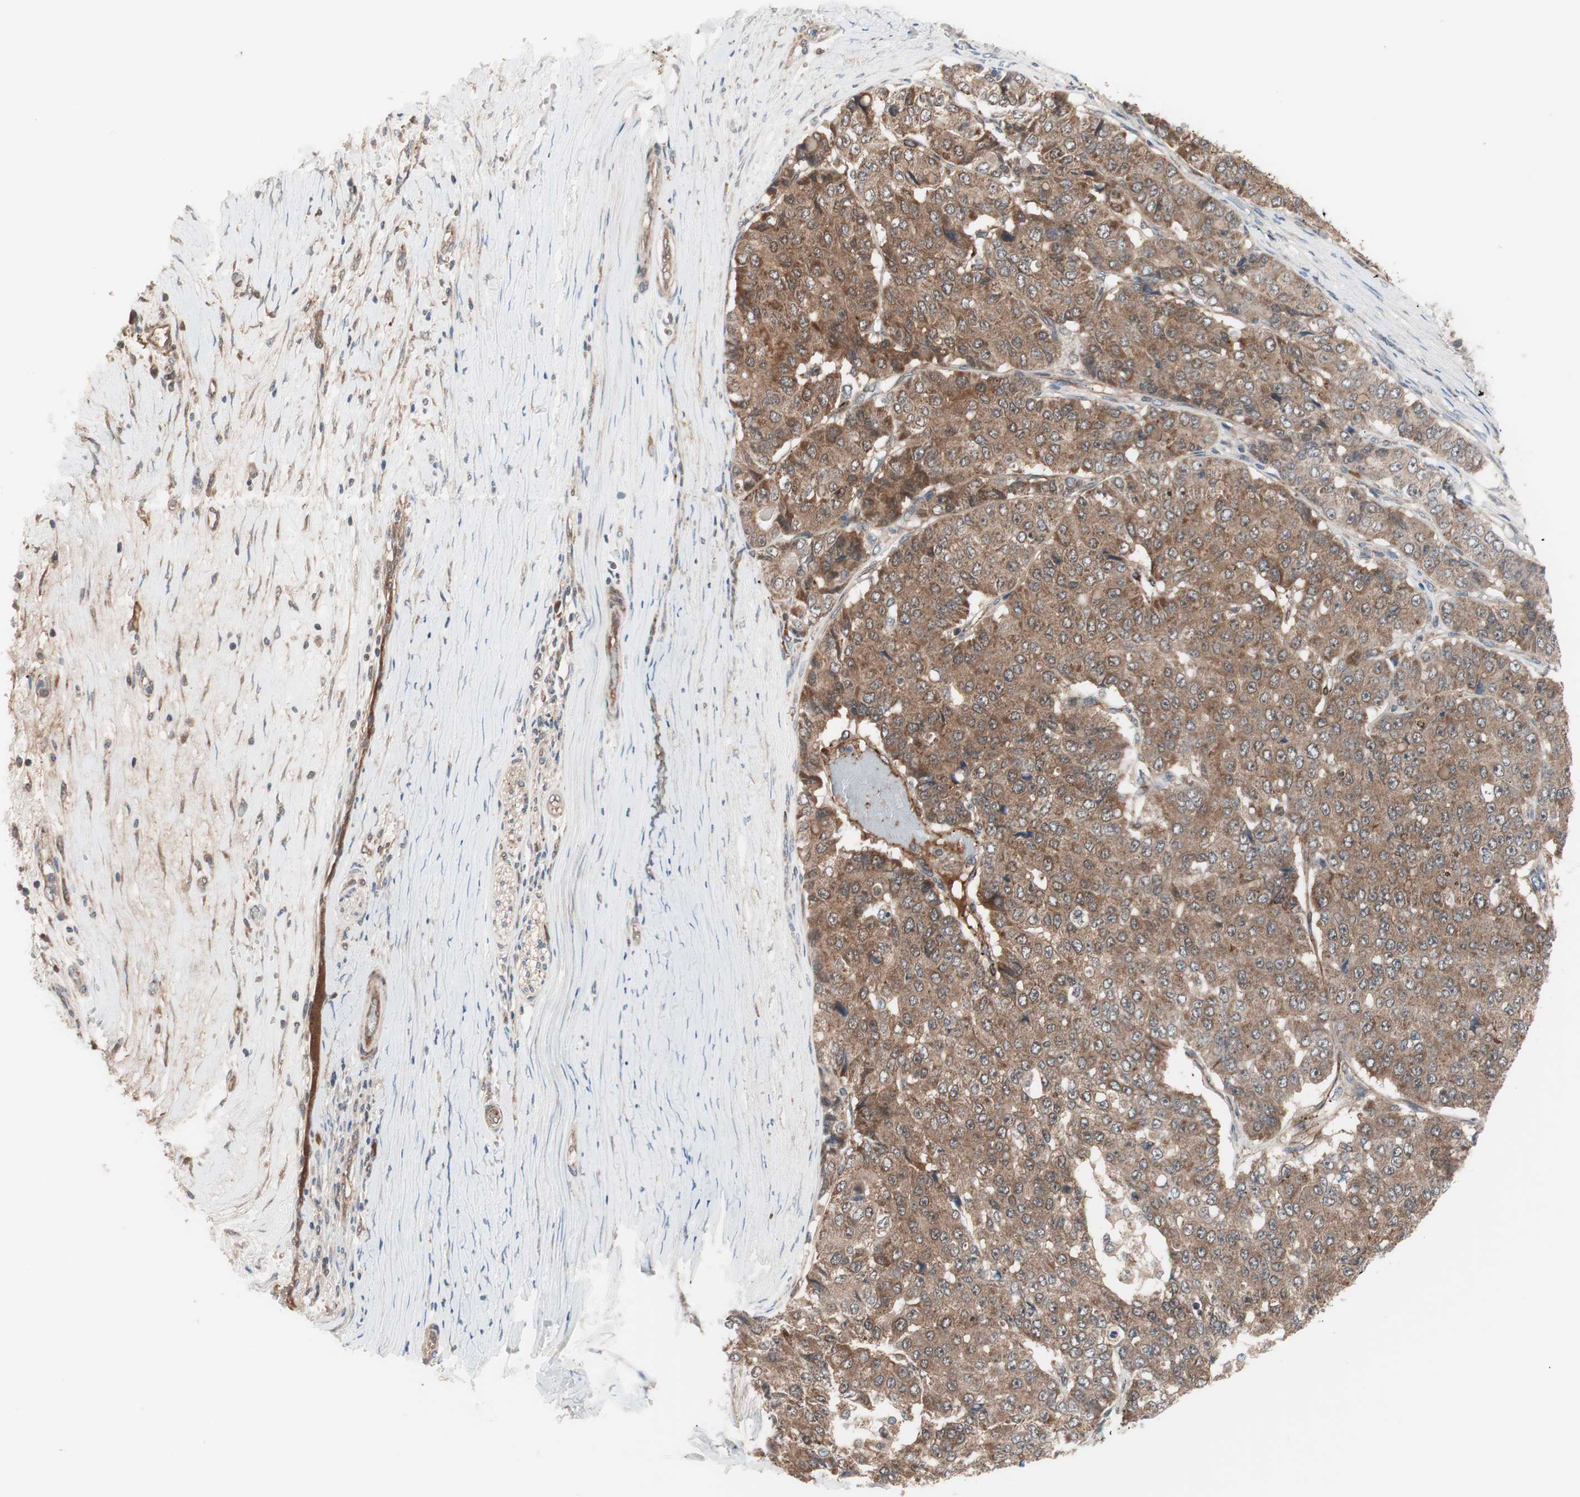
{"staining": {"intensity": "moderate", "quantity": ">75%", "location": "cytoplasmic/membranous"}, "tissue": "pancreatic cancer", "cell_type": "Tumor cells", "image_type": "cancer", "snomed": [{"axis": "morphology", "description": "Adenocarcinoma, NOS"}, {"axis": "topography", "description": "Pancreas"}], "caption": "Protein expression analysis of human pancreatic cancer (adenocarcinoma) reveals moderate cytoplasmic/membranous staining in about >75% of tumor cells.", "gene": "HMBS", "patient": {"sex": "male", "age": 50}}